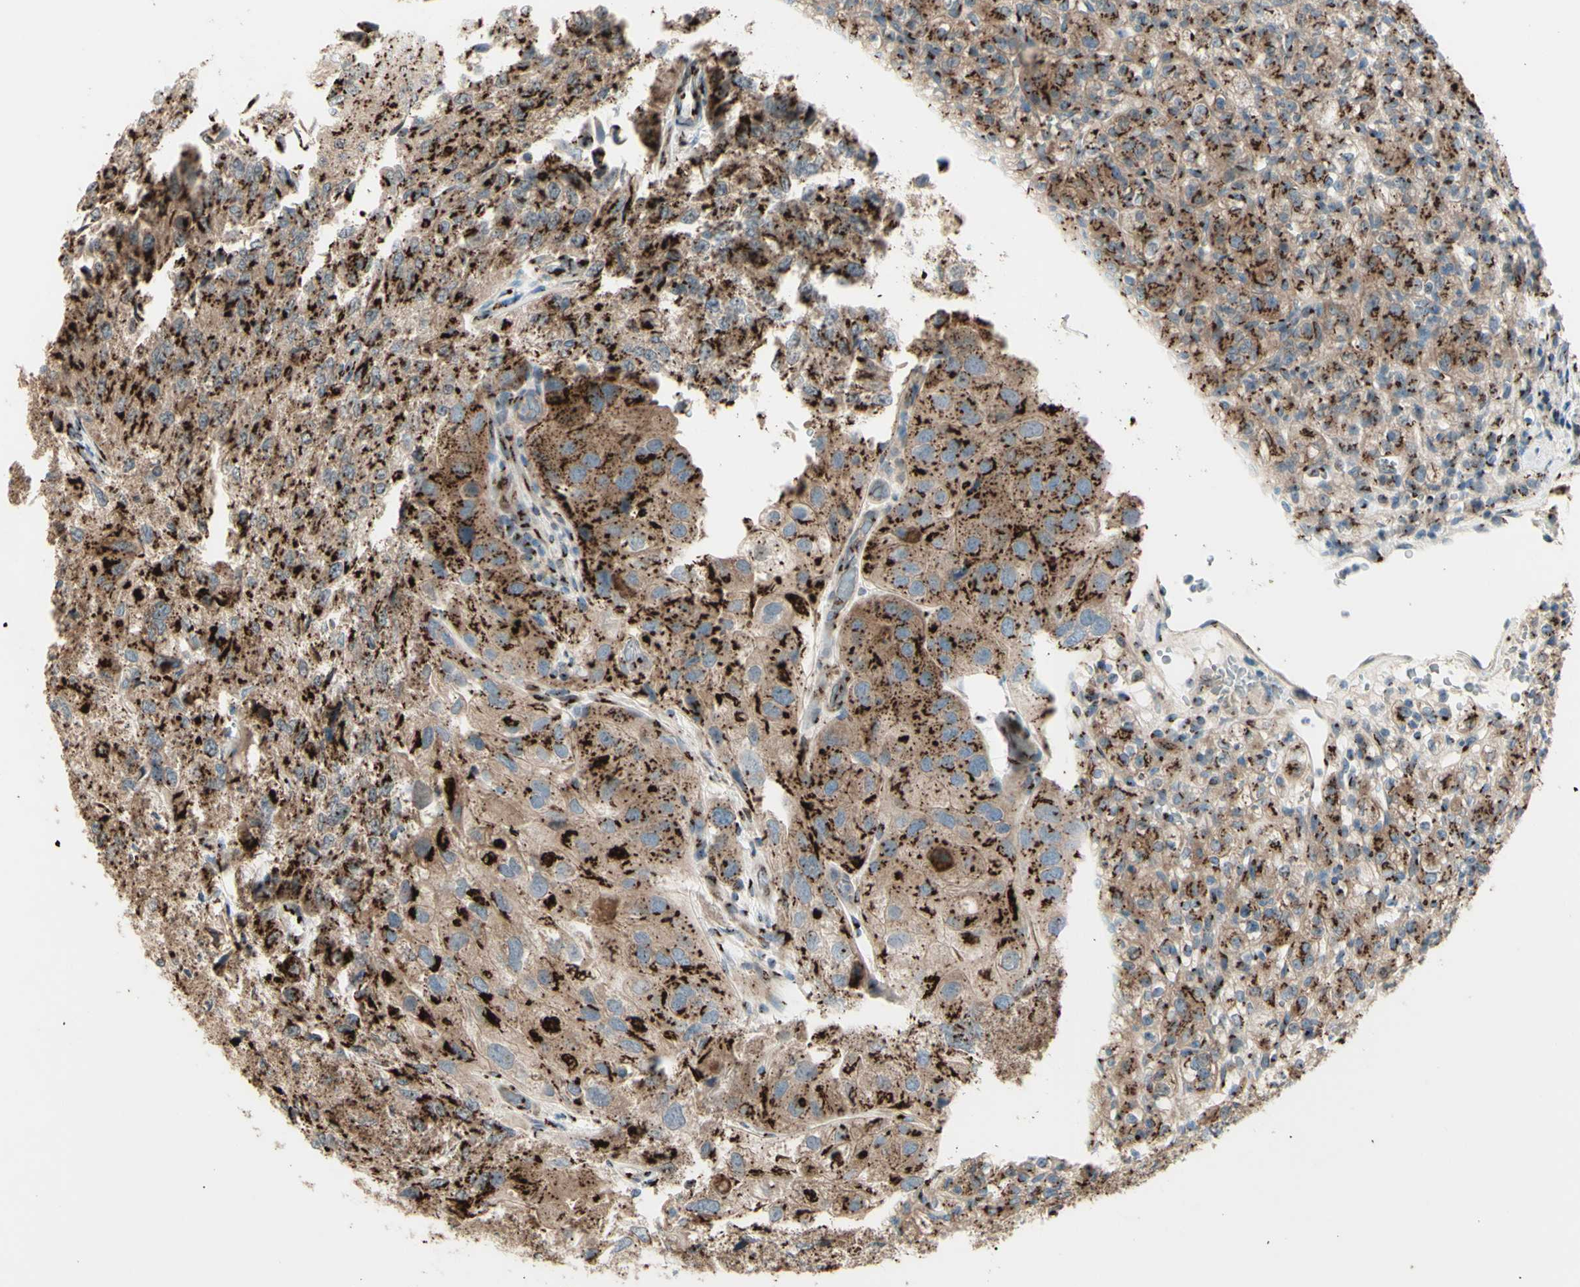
{"staining": {"intensity": "moderate", "quantity": ">75%", "location": "cytoplasmic/membranous"}, "tissue": "renal cancer", "cell_type": "Tumor cells", "image_type": "cancer", "snomed": [{"axis": "morphology", "description": "Normal tissue, NOS"}, {"axis": "morphology", "description": "Adenocarcinoma, NOS"}, {"axis": "topography", "description": "Kidney"}], "caption": "Approximately >75% of tumor cells in human renal adenocarcinoma exhibit moderate cytoplasmic/membranous protein staining as visualized by brown immunohistochemical staining.", "gene": "BPNT2", "patient": {"sex": "female", "age": 72}}